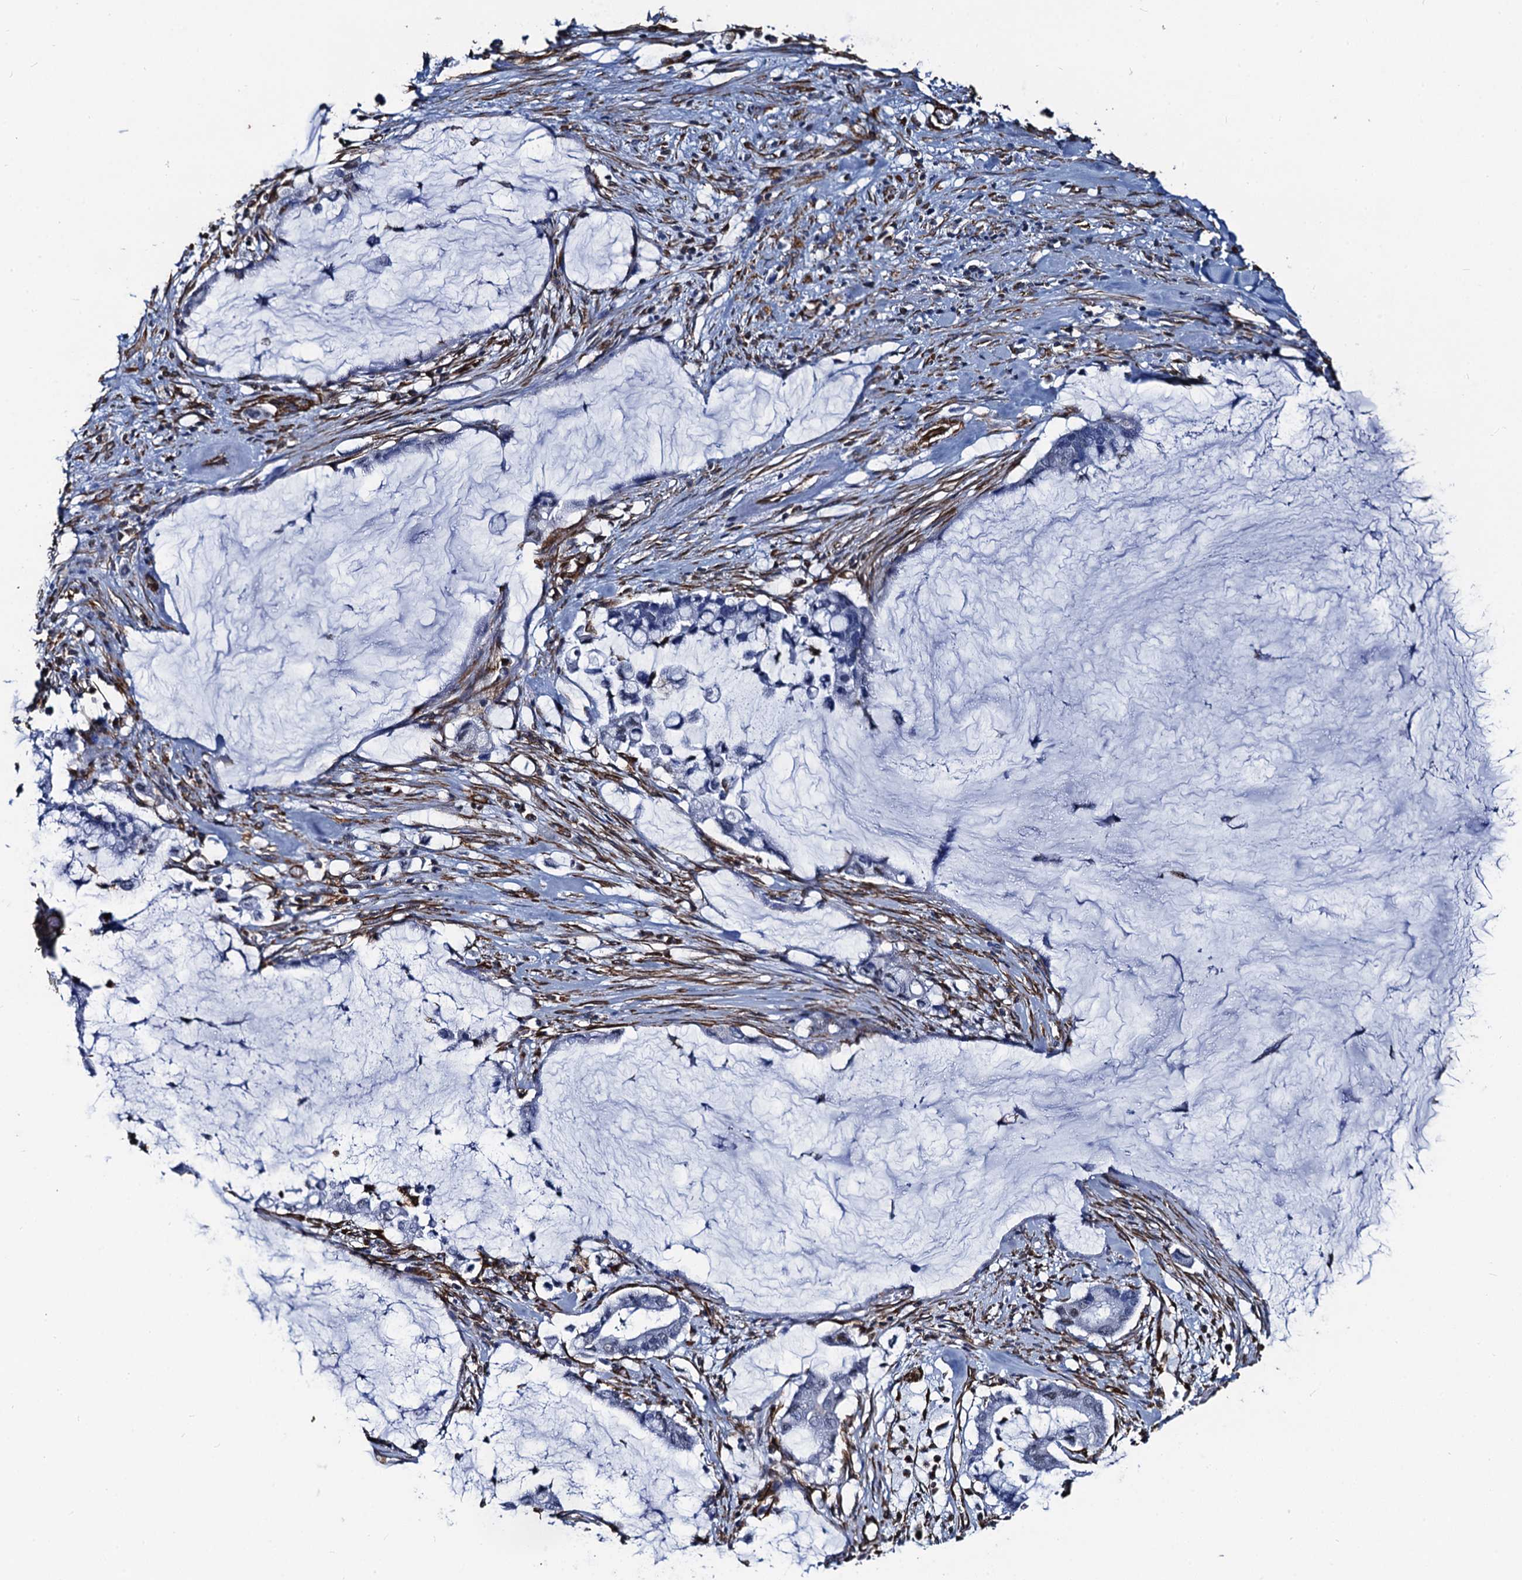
{"staining": {"intensity": "negative", "quantity": "none", "location": "none"}, "tissue": "pancreatic cancer", "cell_type": "Tumor cells", "image_type": "cancer", "snomed": [{"axis": "morphology", "description": "Adenocarcinoma, NOS"}, {"axis": "topography", "description": "Pancreas"}], "caption": "High magnification brightfield microscopy of adenocarcinoma (pancreatic) stained with DAB (3,3'-diaminobenzidine) (brown) and counterstained with hematoxylin (blue): tumor cells show no significant staining. The staining is performed using DAB (3,3'-diaminobenzidine) brown chromogen with nuclei counter-stained in using hematoxylin.", "gene": "PGM2", "patient": {"sex": "male", "age": 41}}